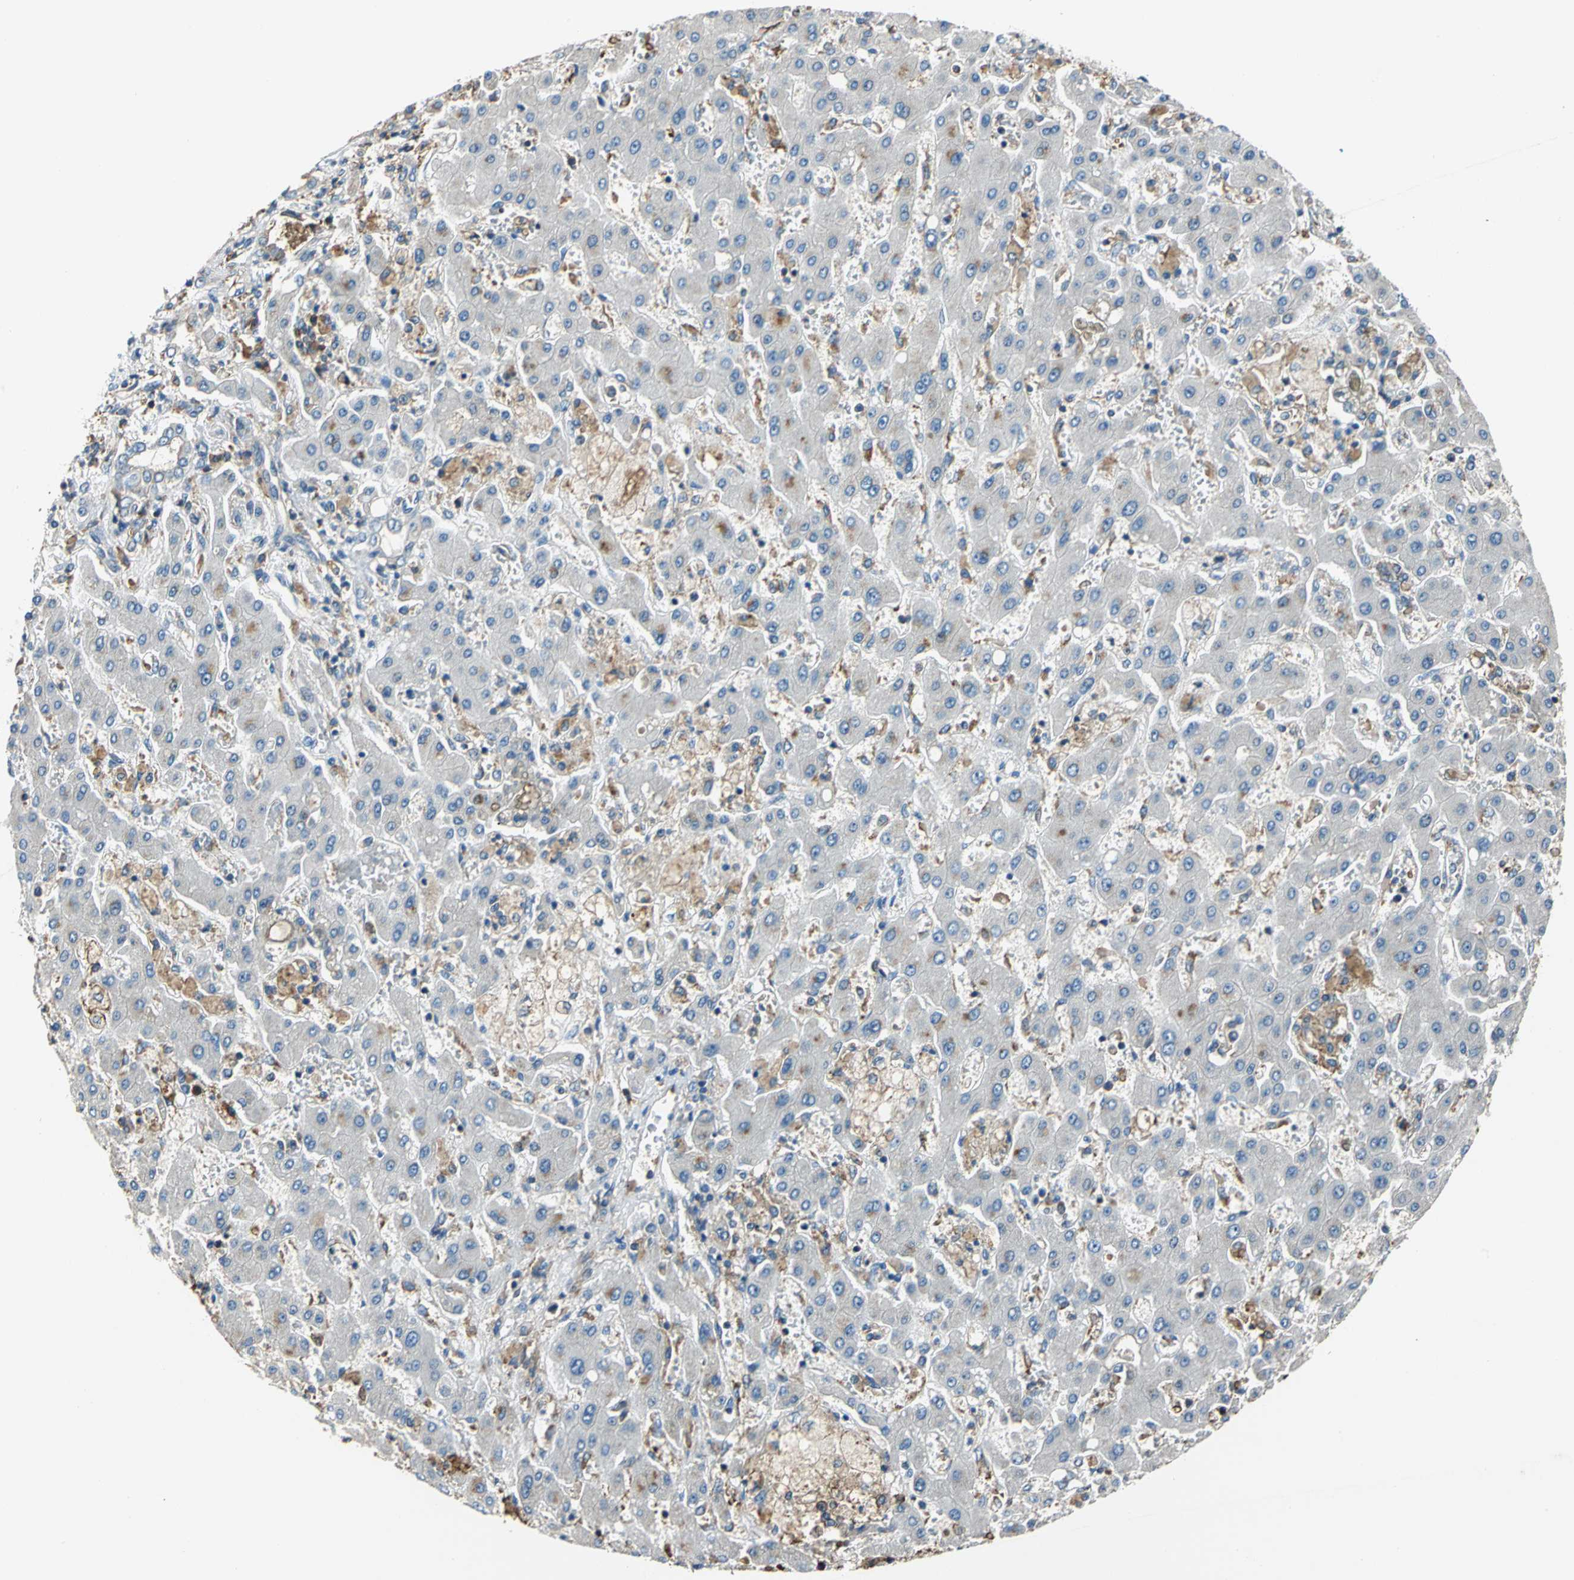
{"staining": {"intensity": "negative", "quantity": "none", "location": "none"}, "tissue": "liver cancer", "cell_type": "Tumor cells", "image_type": "cancer", "snomed": [{"axis": "morphology", "description": "Cholangiocarcinoma"}, {"axis": "topography", "description": "Liver"}], "caption": "The photomicrograph exhibits no significant expression in tumor cells of liver cancer (cholangiocarcinoma). (Stains: DAB (3,3'-diaminobenzidine) IHC with hematoxylin counter stain, Microscopy: brightfield microscopy at high magnification).", "gene": "DDX3Y", "patient": {"sex": "male", "age": 50}}